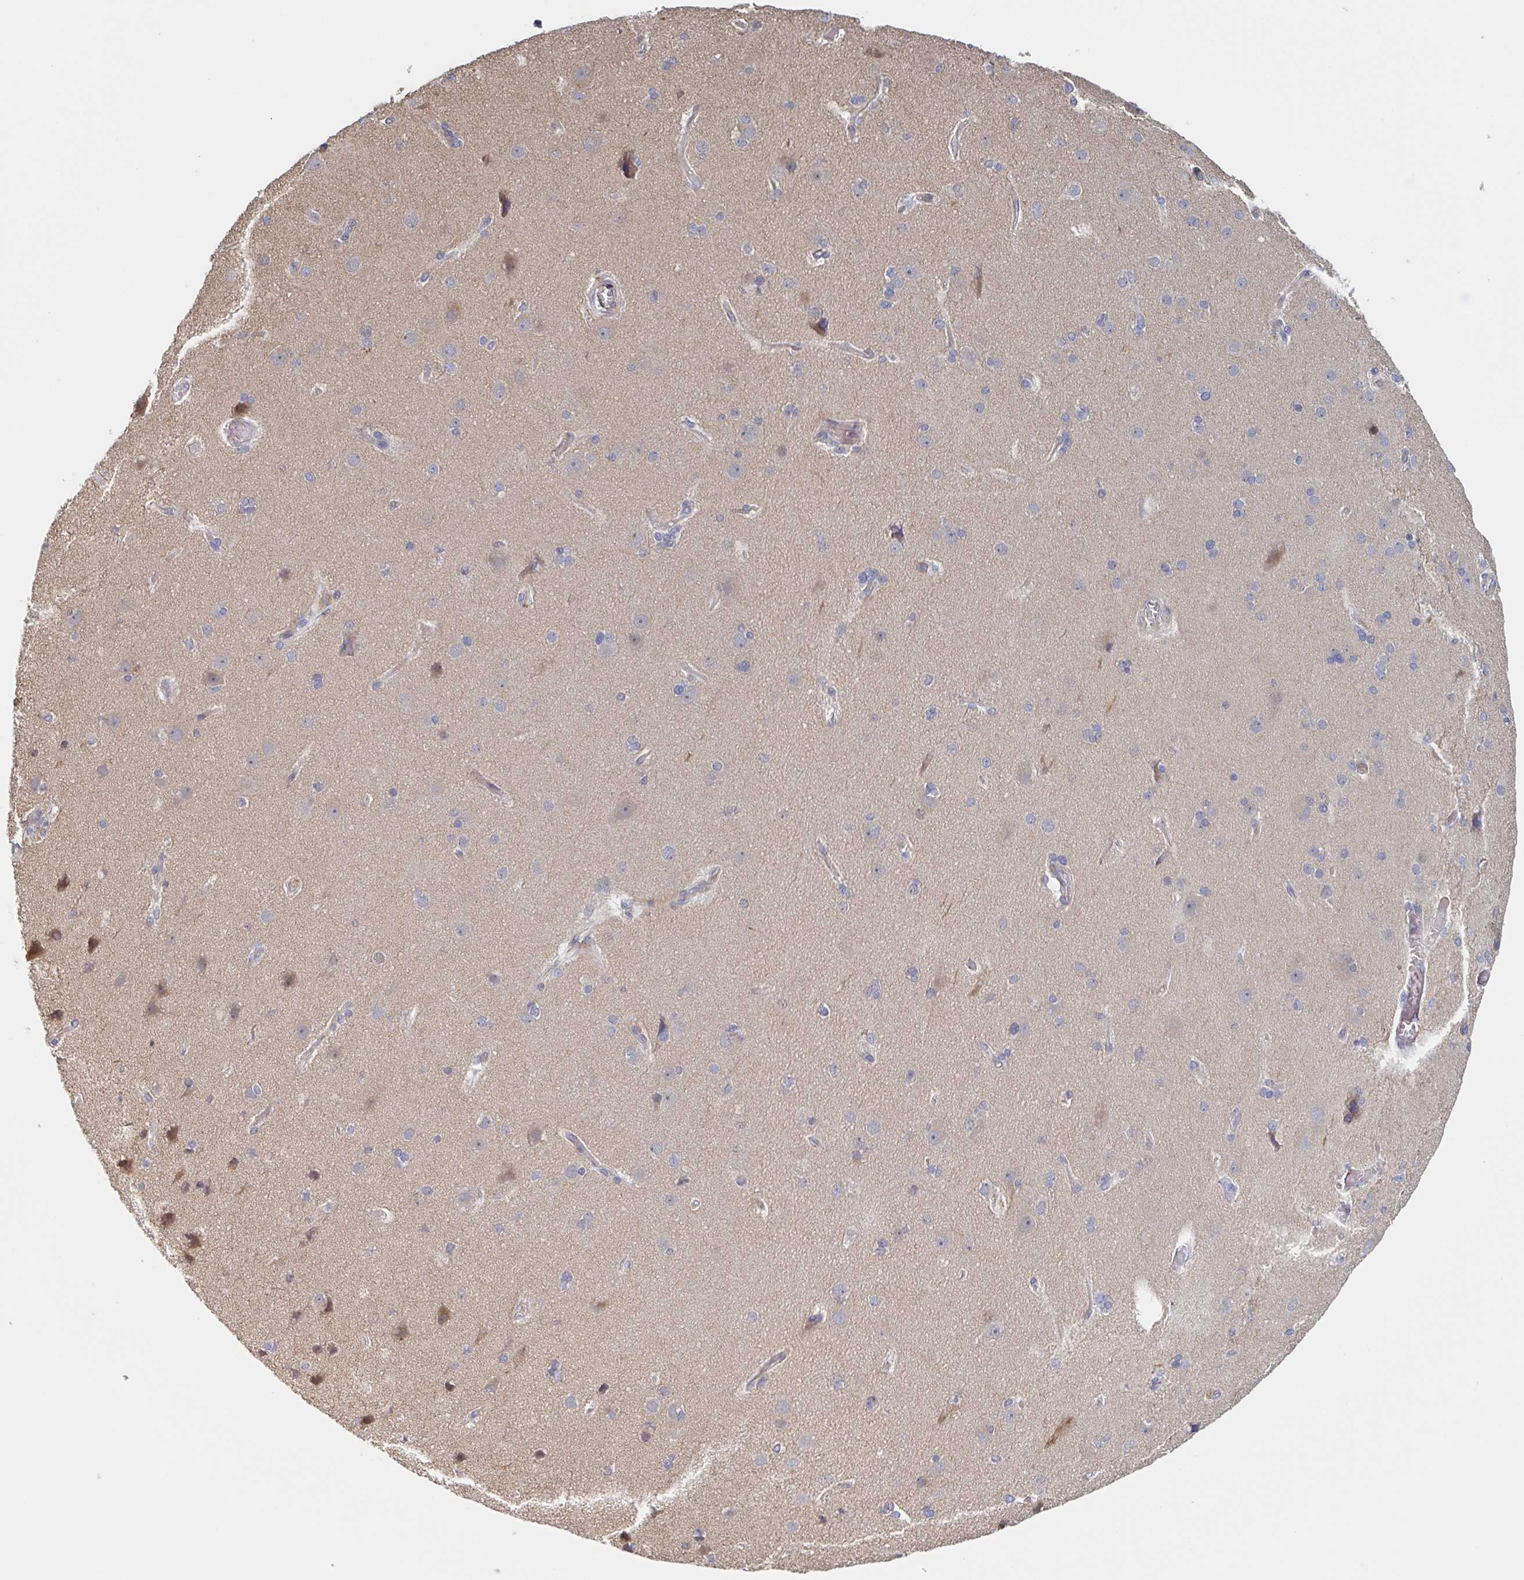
{"staining": {"intensity": "negative", "quantity": "none", "location": "none"}, "tissue": "cerebral cortex", "cell_type": "Endothelial cells", "image_type": "normal", "snomed": [{"axis": "morphology", "description": "Normal tissue, NOS"}, {"axis": "morphology", "description": "Glioma, malignant, High grade"}, {"axis": "topography", "description": "Cerebral cortex"}], "caption": "Human cerebral cortex stained for a protein using IHC exhibits no staining in endothelial cells.", "gene": "DHRS12", "patient": {"sex": "male", "age": 71}}